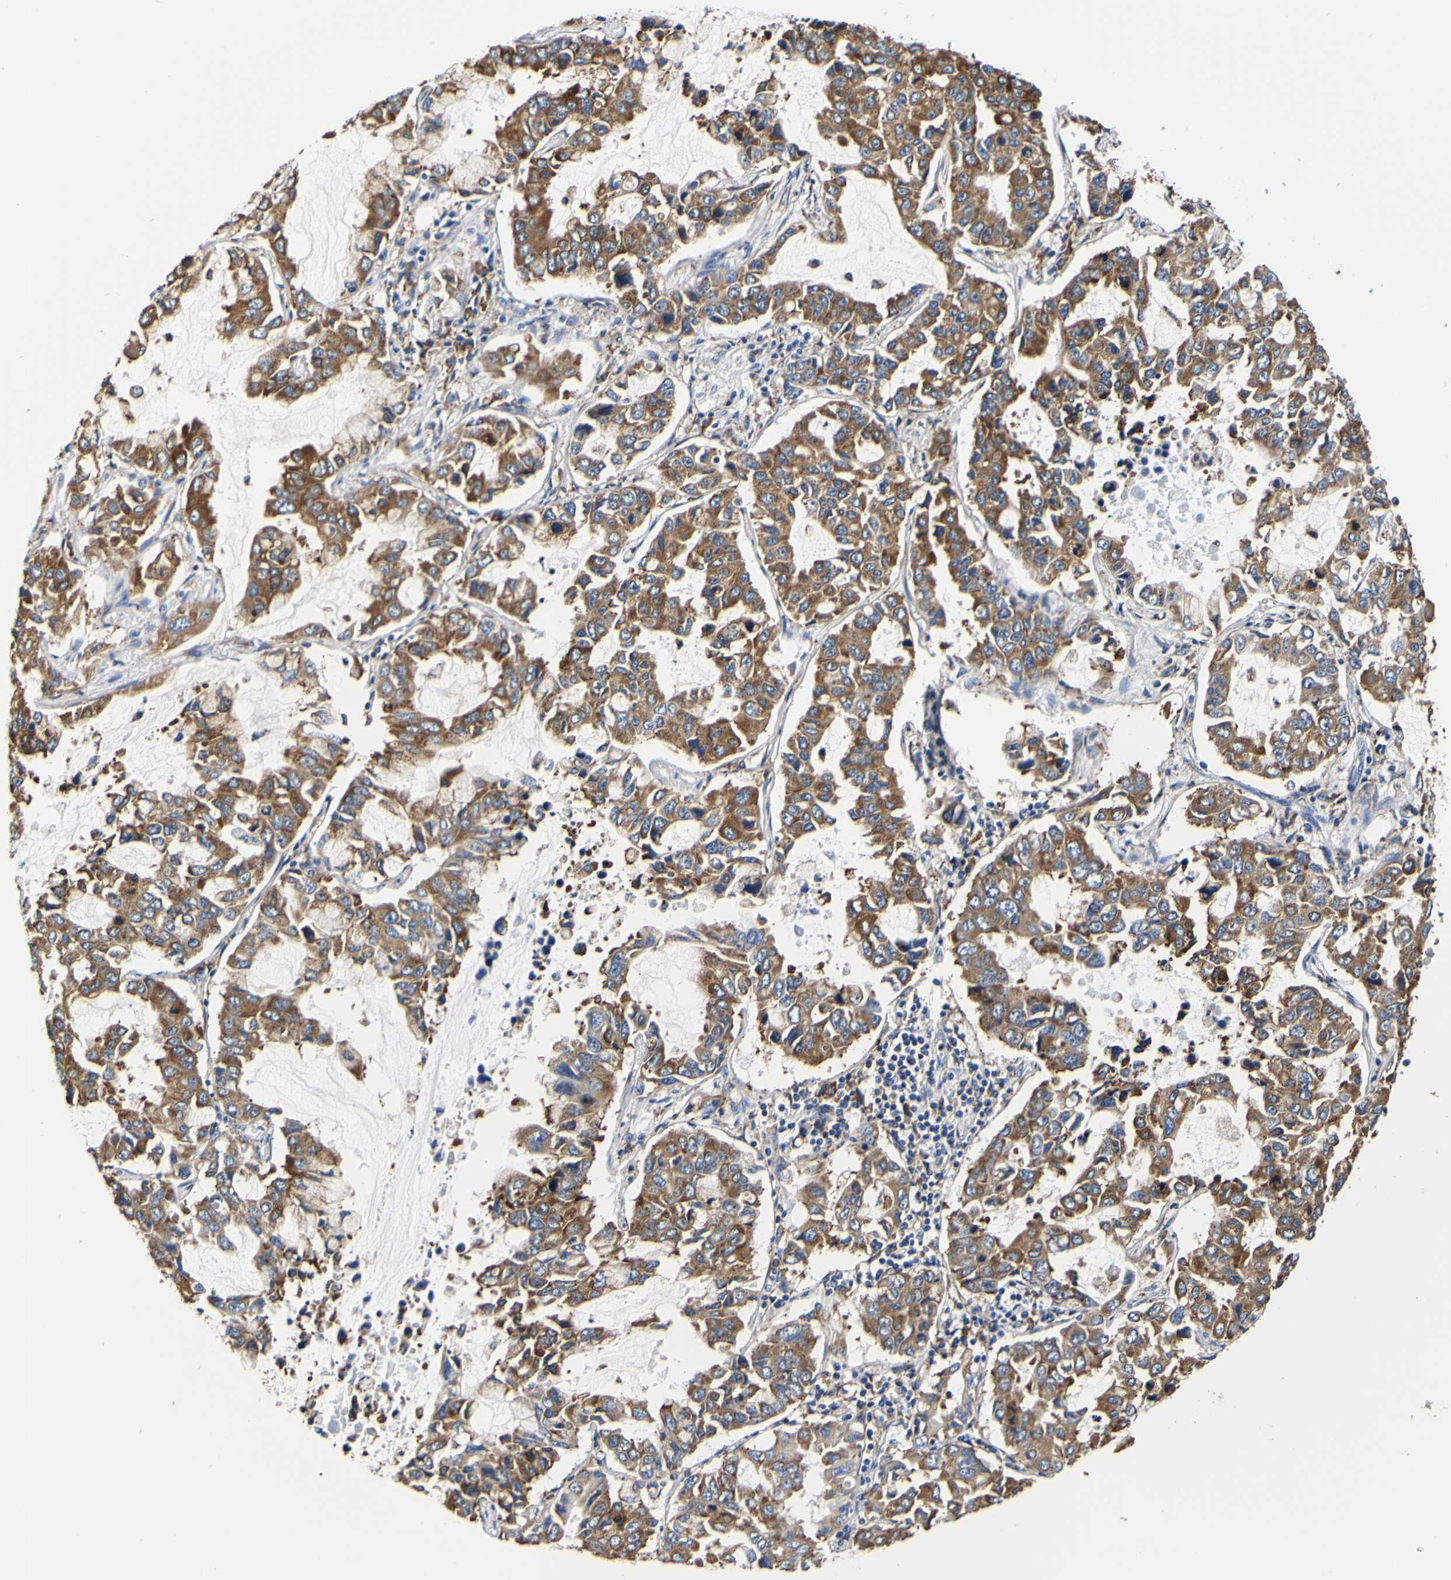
{"staining": {"intensity": "moderate", "quantity": ">75%", "location": "cytoplasmic/membranous"}, "tissue": "lung cancer", "cell_type": "Tumor cells", "image_type": "cancer", "snomed": [{"axis": "morphology", "description": "Adenocarcinoma, NOS"}, {"axis": "topography", "description": "Lung"}], "caption": "Protein staining of lung cancer (adenocarcinoma) tissue exhibits moderate cytoplasmic/membranous staining in about >75% of tumor cells. (DAB (3,3'-diaminobenzidine) = brown stain, brightfield microscopy at high magnification).", "gene": "P4HB", "patient": {"sex": "male", "age": 64}}